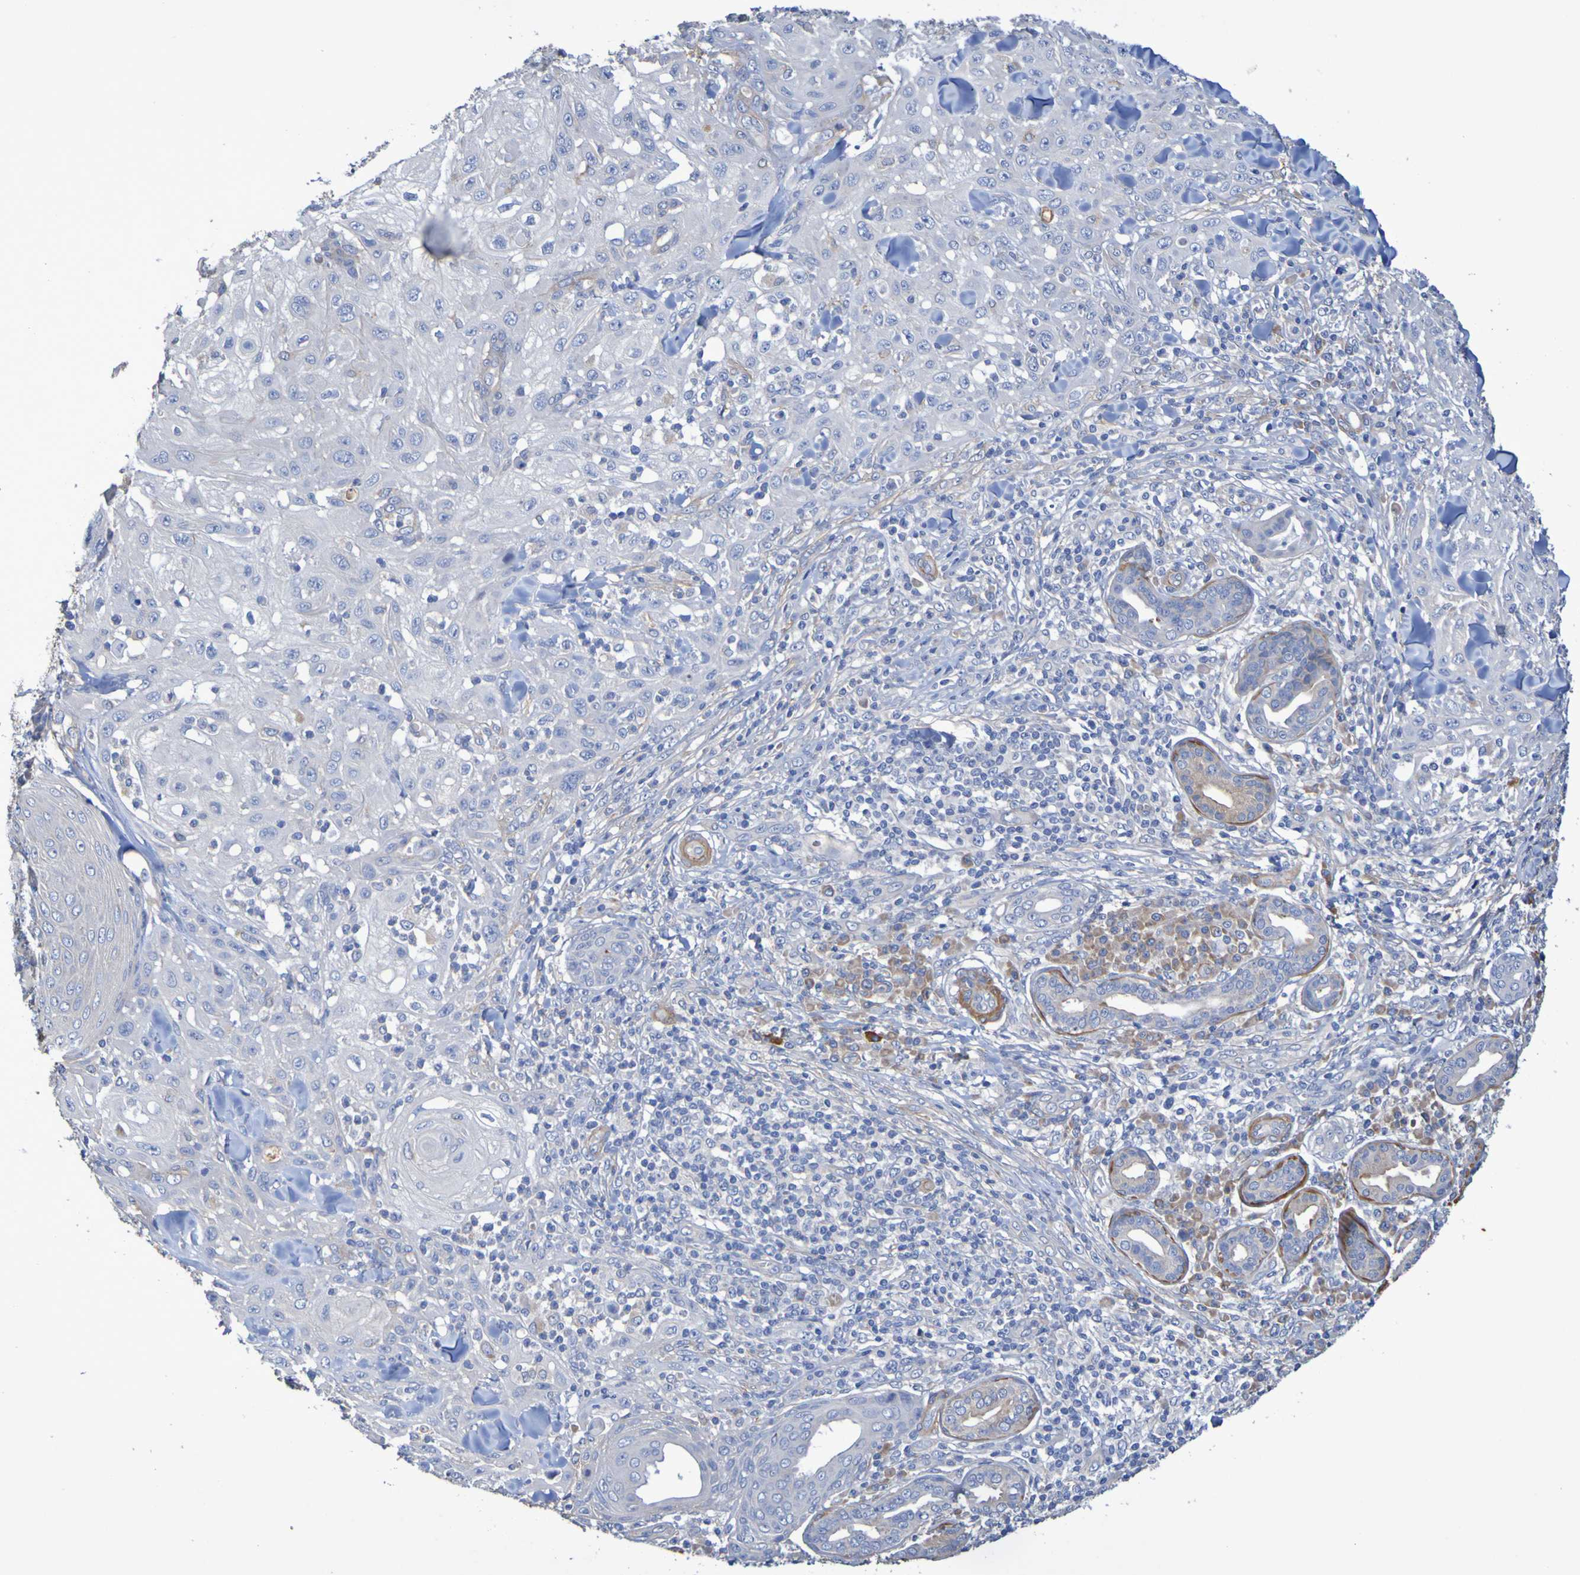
{"staining": {"intensity": "negative", "quantity": "none", "location": "none"}, "tissue": "skin cancer", "cell_type": "Tumor cells", "image_type": "cancer", "snomed": [{"axis": "morphology", "description": "Squamous cell carcinoma, NOS"}, {"axis": "topography", "description": "Skin"}], "caption": "A micrograph of skin cancer stained for a protein demonstrates no brown staining in tumor cells.", "gene": "SRPRB", "patient": {"sex": "male", "age": 24}}